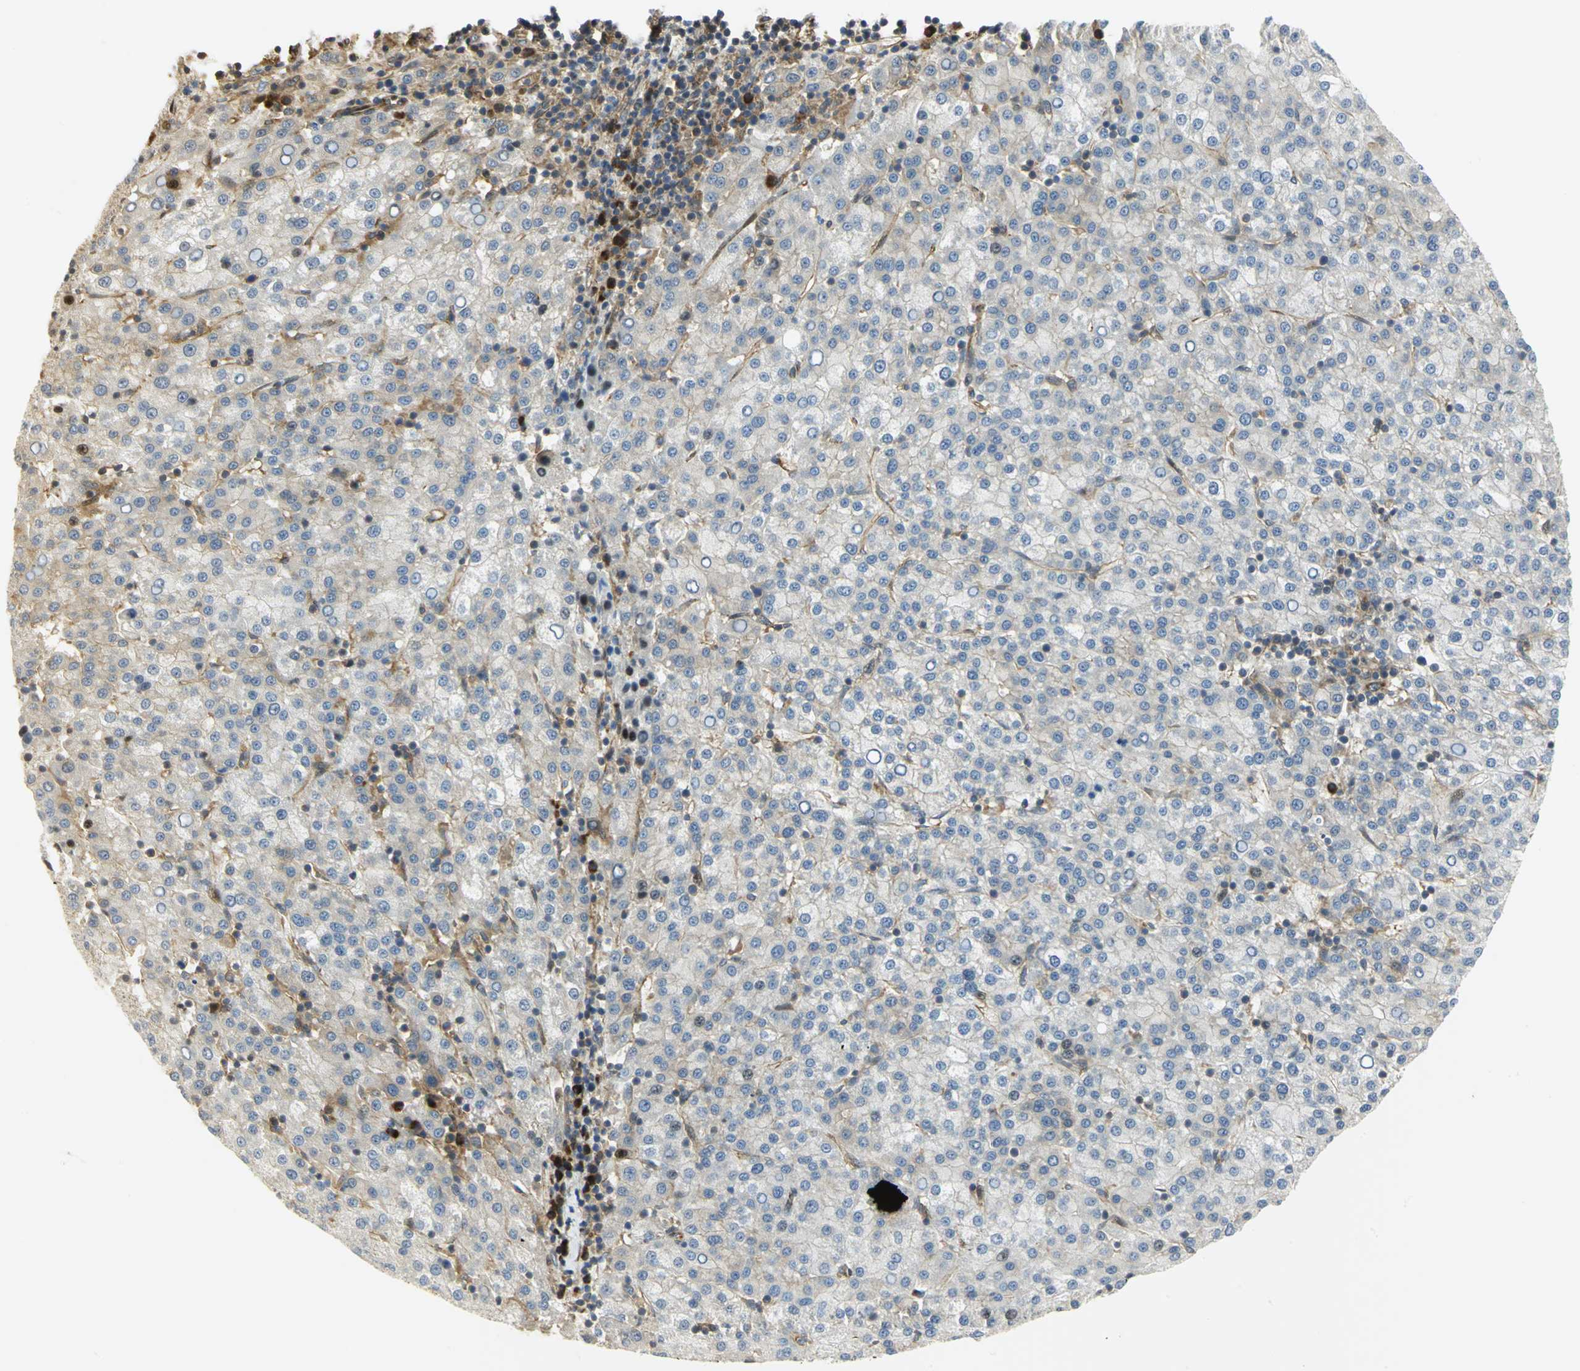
{"staining": {"intensity": "strong", "quantity": ">75%", "location": "cytoplasmic/membranous,nuclear"}, "tissue": "liver cancer", "cell_type": "Tumor cells", "image_type": "cancer", "snomed": [{"axis": "morphology", "description": "Carcinoma, Hepatocellular, NOS"}, {"axis": "topography", "description": "Liver"}], "caption": "High-magnification brightfield microscopy of liver cancer stained with DAB (3,3'-diaminobenzidine) (brown) and counterstained with hematoxylin (blue). tumor cells exhibit strong cytoplasmic/membranous and nuclear staining is appreciated in about>75% of cells.", "gene": "EEA1", "patient": {"sex": "female", "age": 58}}